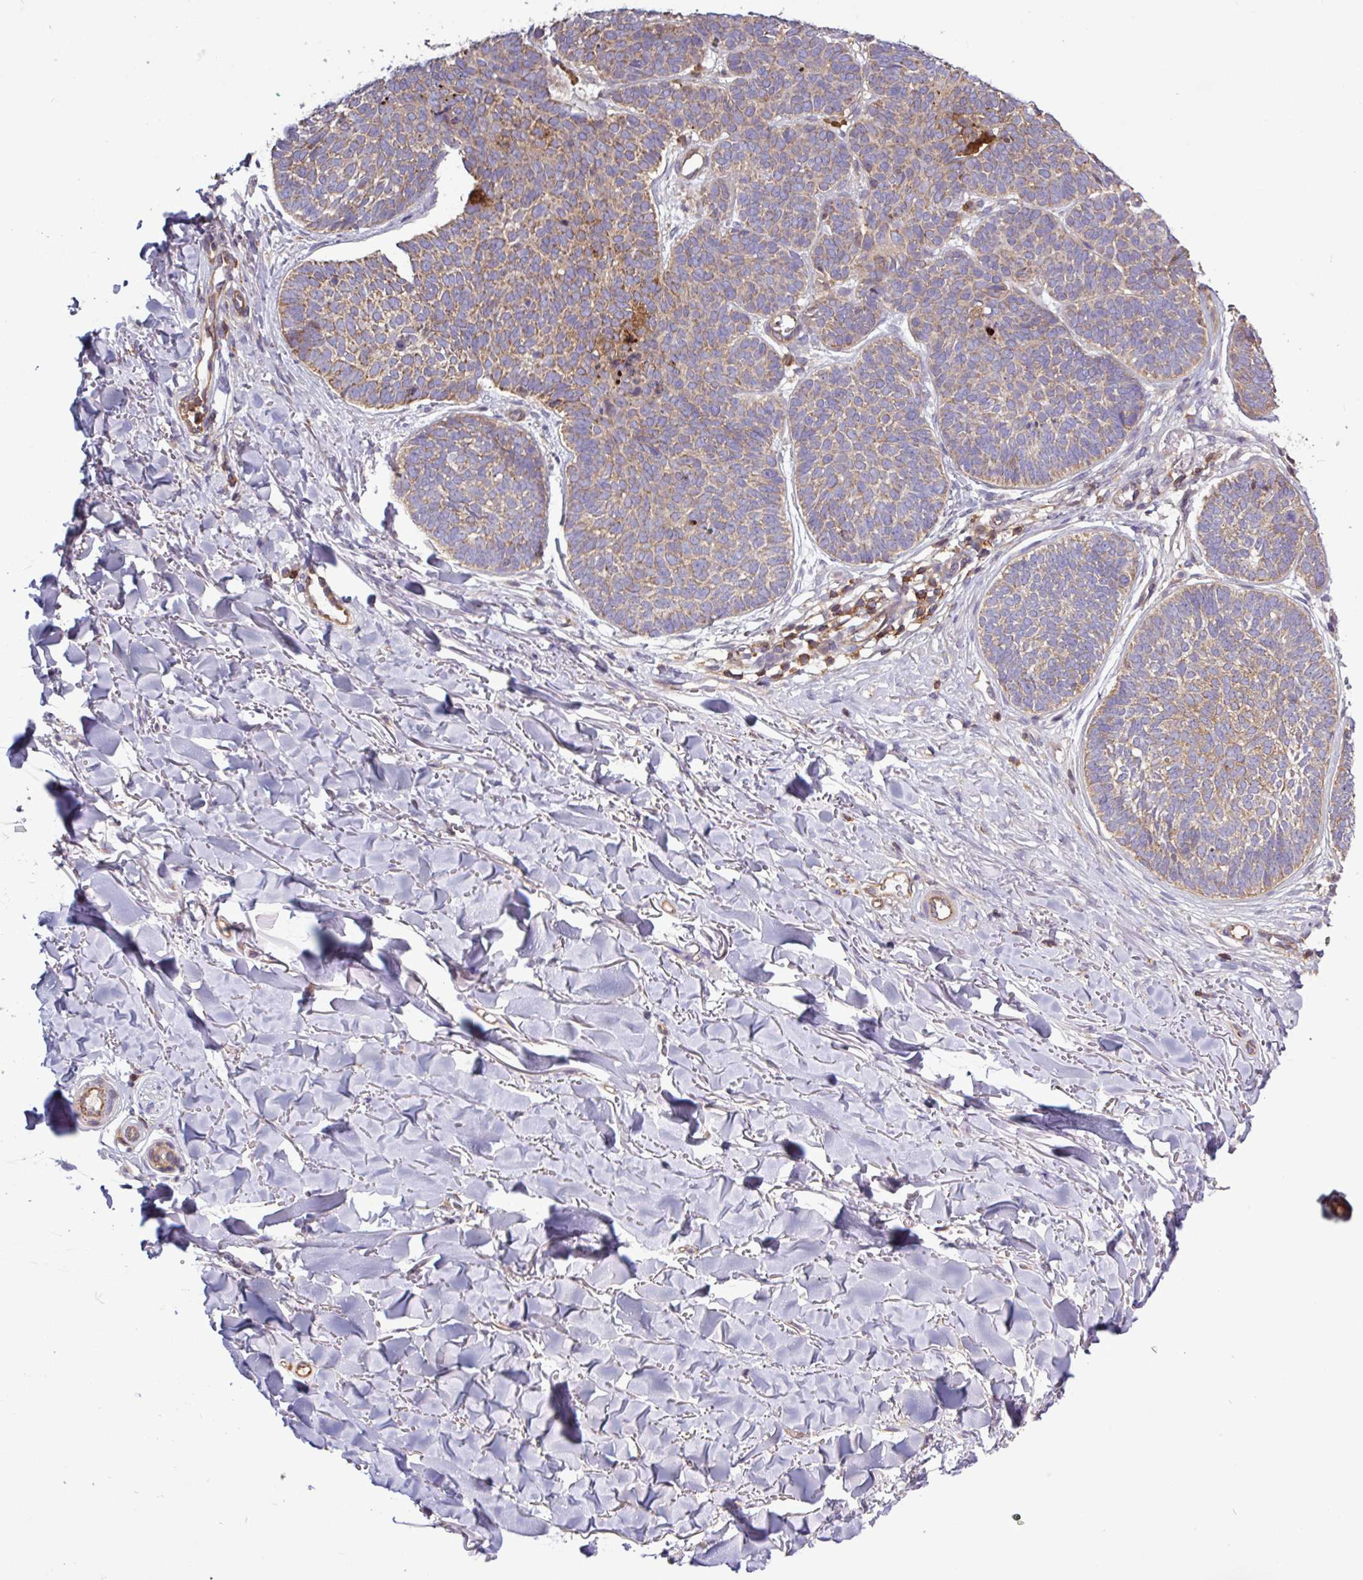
{"staining": {"intensity": "moderate", "quantity": ">75%", "location": "cytoplasmic/membranous"}, "tissue": "skin cancer", "cell_type": "Tumor cells", "image_type": "cancer", "snomed": [{"axis": "morphology", "description": "Basal cell carcinoma"}, {"axis": "topography", "description": "Skin"}, {"axis": "topography", "description": "Skin of neck"}, {"axis": "topography", "description": "Skin of shoulder"}, {"axis": "topography", "description": "Skin of back"}], "caption": "A medium amount of moderate cytoplasmic/membranous staining is identified in about >75% of tumor cells in skin cancer (basal cell carcinoma) tissue.", "gene": "ACTR3", "patient": {"sex": "male", "age": 80}}